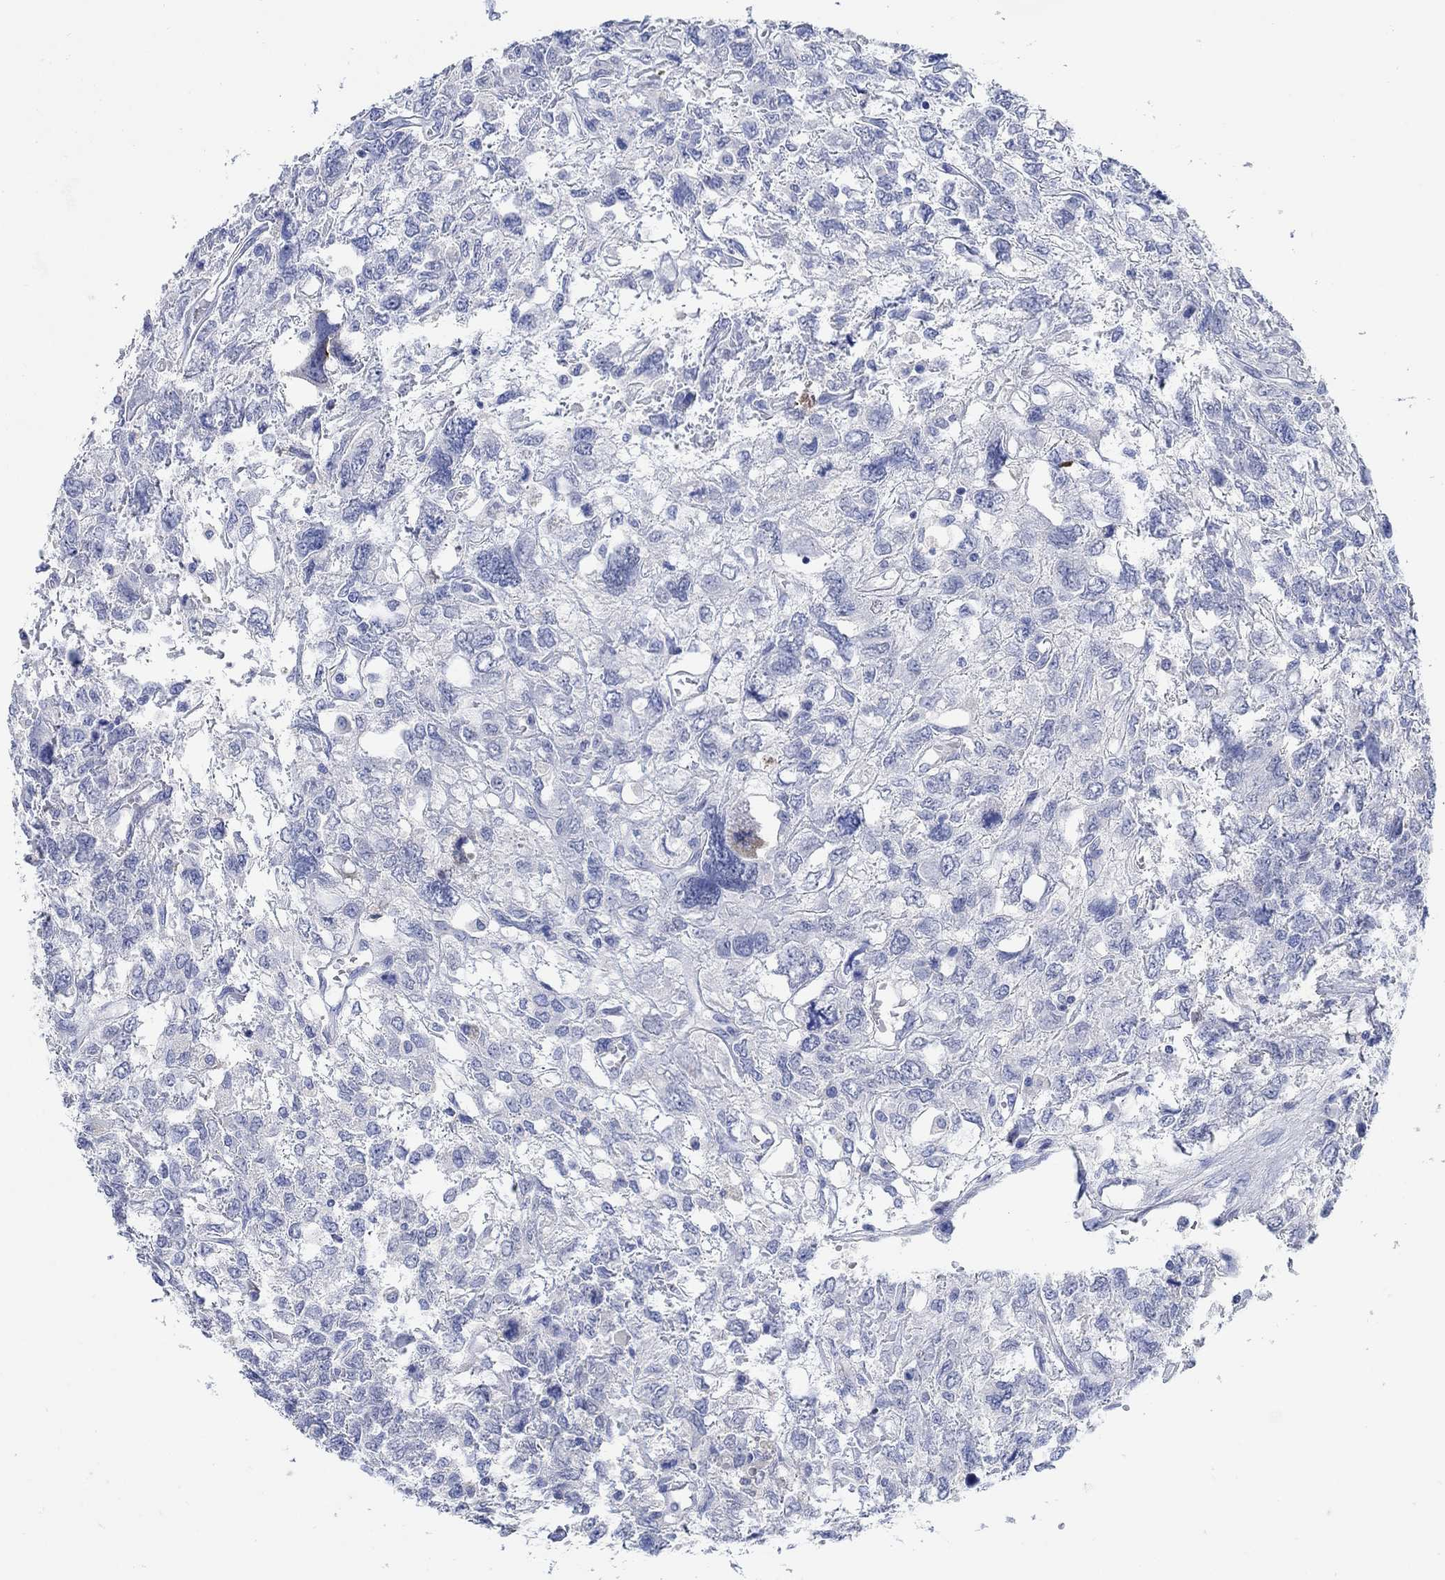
{"staining": {"intensity": "negative", "quantity": "none", "location": "none"}, "tissue": "testis cancer", "cell_type": "Tumor cells", "image_type": "cancer", "snomed": [{"axis": "morphology", "description": "Seminoma, NOS"}, {"axis": "topography", "description": "Testis"}], "caption": "High magnification brightfield microscopy of testis seminoma stained with DAB (brown) and counterstained with hematoxylin (blue): tumor cells show no significant expression.", "gene": "PPP1R17", "patient": {"sex": "male", "age": 52}}